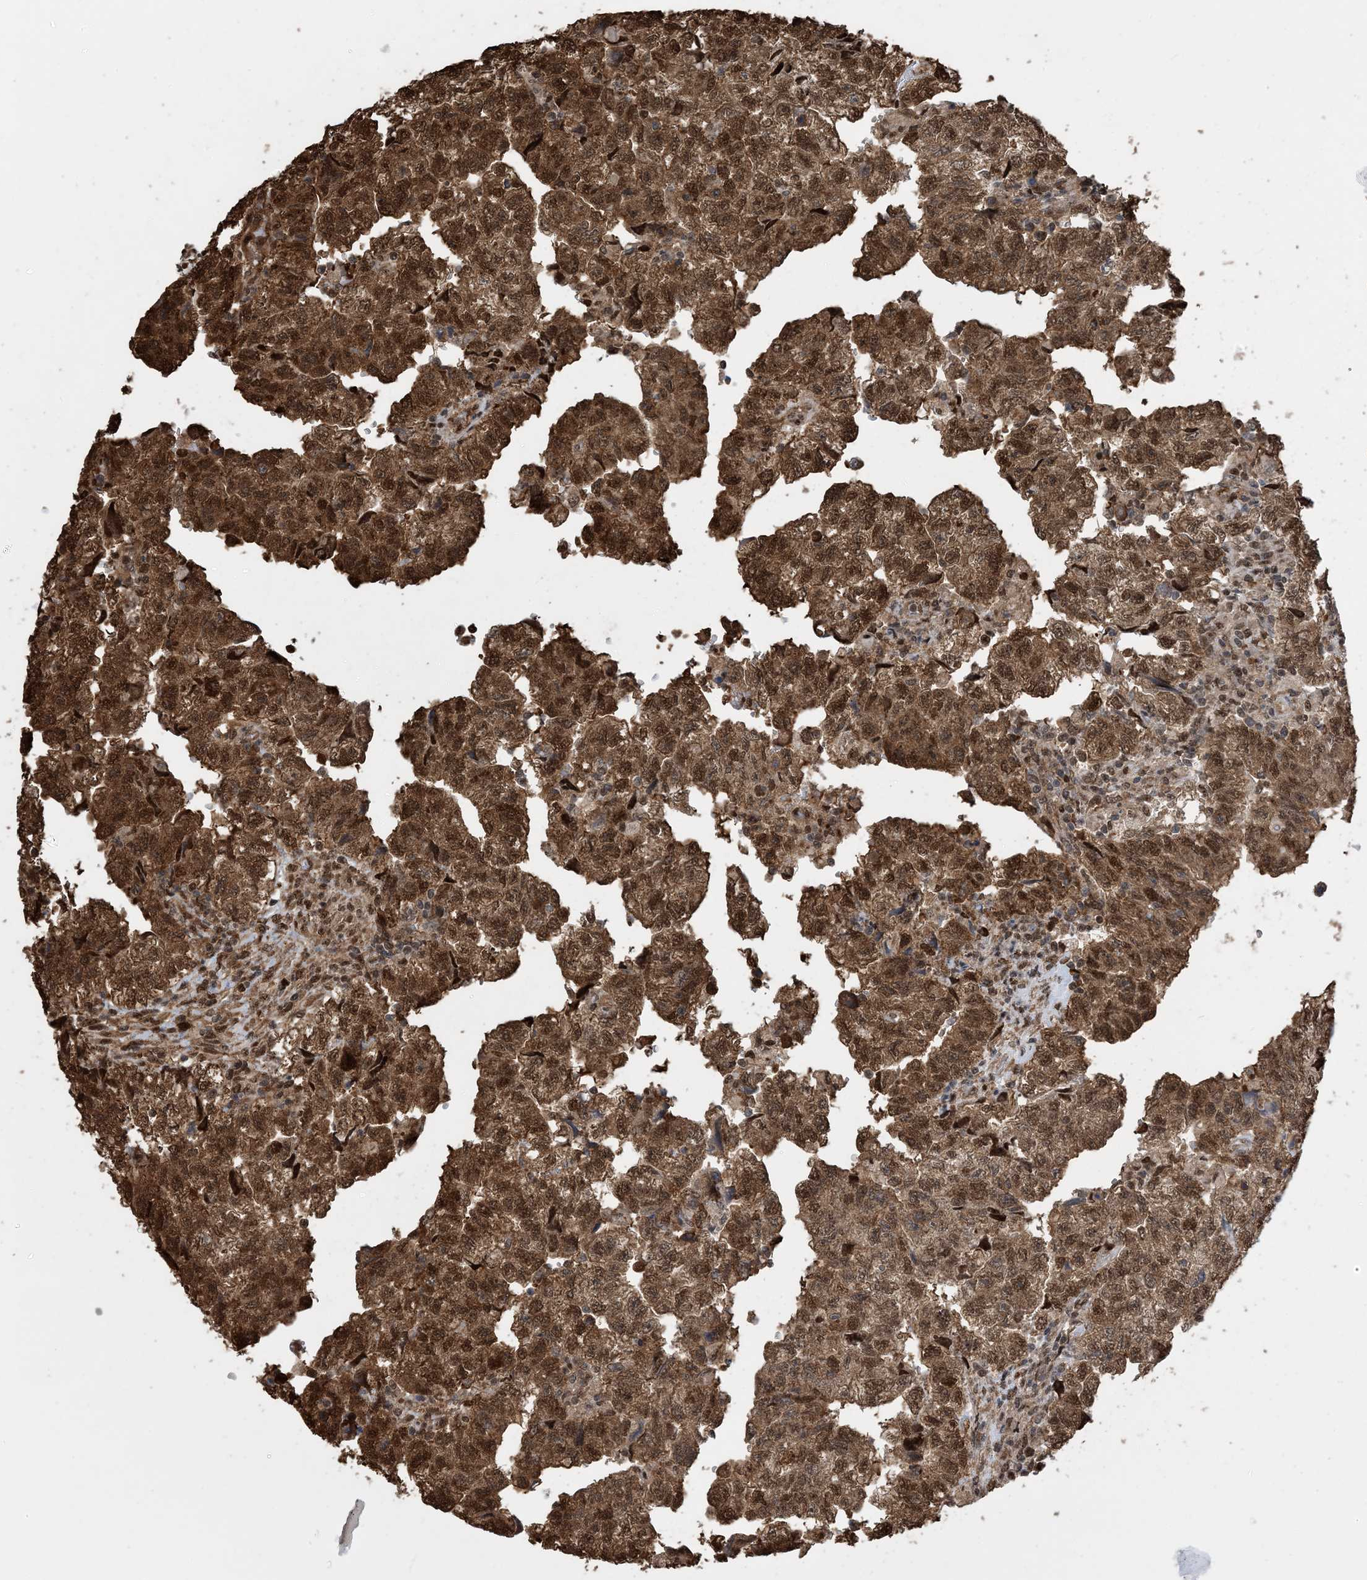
{"staining": {"intensity": "strong", "quantity": ">75%", "location": "cytoplasmic/membranous,nuclear"}, "tissue": "testis cancer", "cell_type": "Tumor cells", "image_type": "cancer", "snomed": [{"axis": "morphology", "description": "Carcinoma, Embryonal, NOS"}, {"axis": "topography", "description": "Testis"}], "caption": "High-magnification brightfield microscopy of testis cancer (embryonal carcinoma) stained with DAB (3,3'-diaminobenzidine) (brown) and counterstained with hematoxylin (blue). tumor cells exhibit strong cytoplasmic/membranous and nuclear staining is seen in approximately>75% of cells.", "gene": "HSPA1A", "patient": {"sex": "male", "age": 36}}